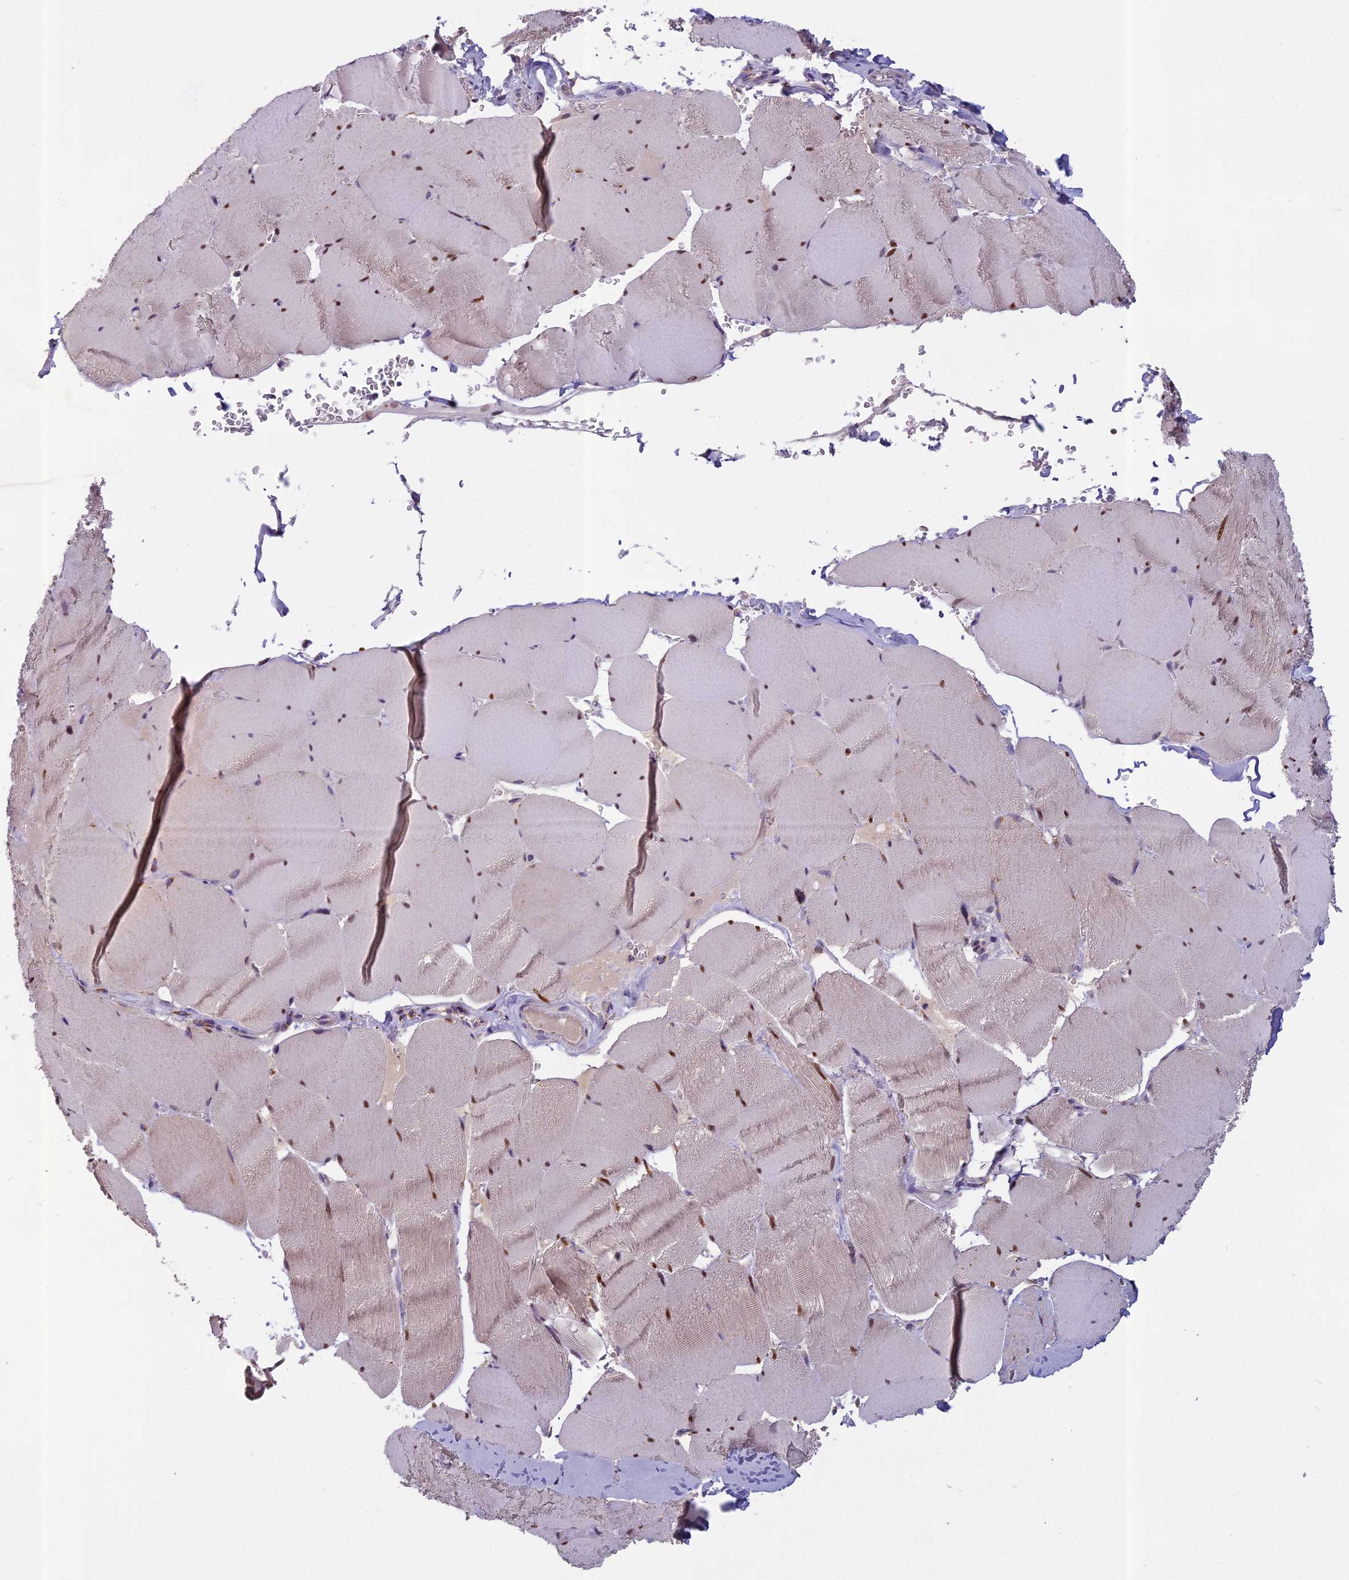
{"staining": {"intensity": "moderate", "quantity": "<25%", "location": "nuclear"}, "tissue": "skeletal muscle", "cell_type": "Myocytes", "image_type": "normal", "snomed": [{"axis": "morphology", "description": "Normal tissue, NOS"}, {"axis": "topography", "description": "Skeletal muscle"}, {"axis": "topography", "description": "Head-Neck"}], "caption": "Myocytes show low levels of moderate nuclear staining in about <25% of cells in unremarkable skeletal muscle.", "gene": "SEMA7A", "patient": {"sex": "male", "age": 66}}